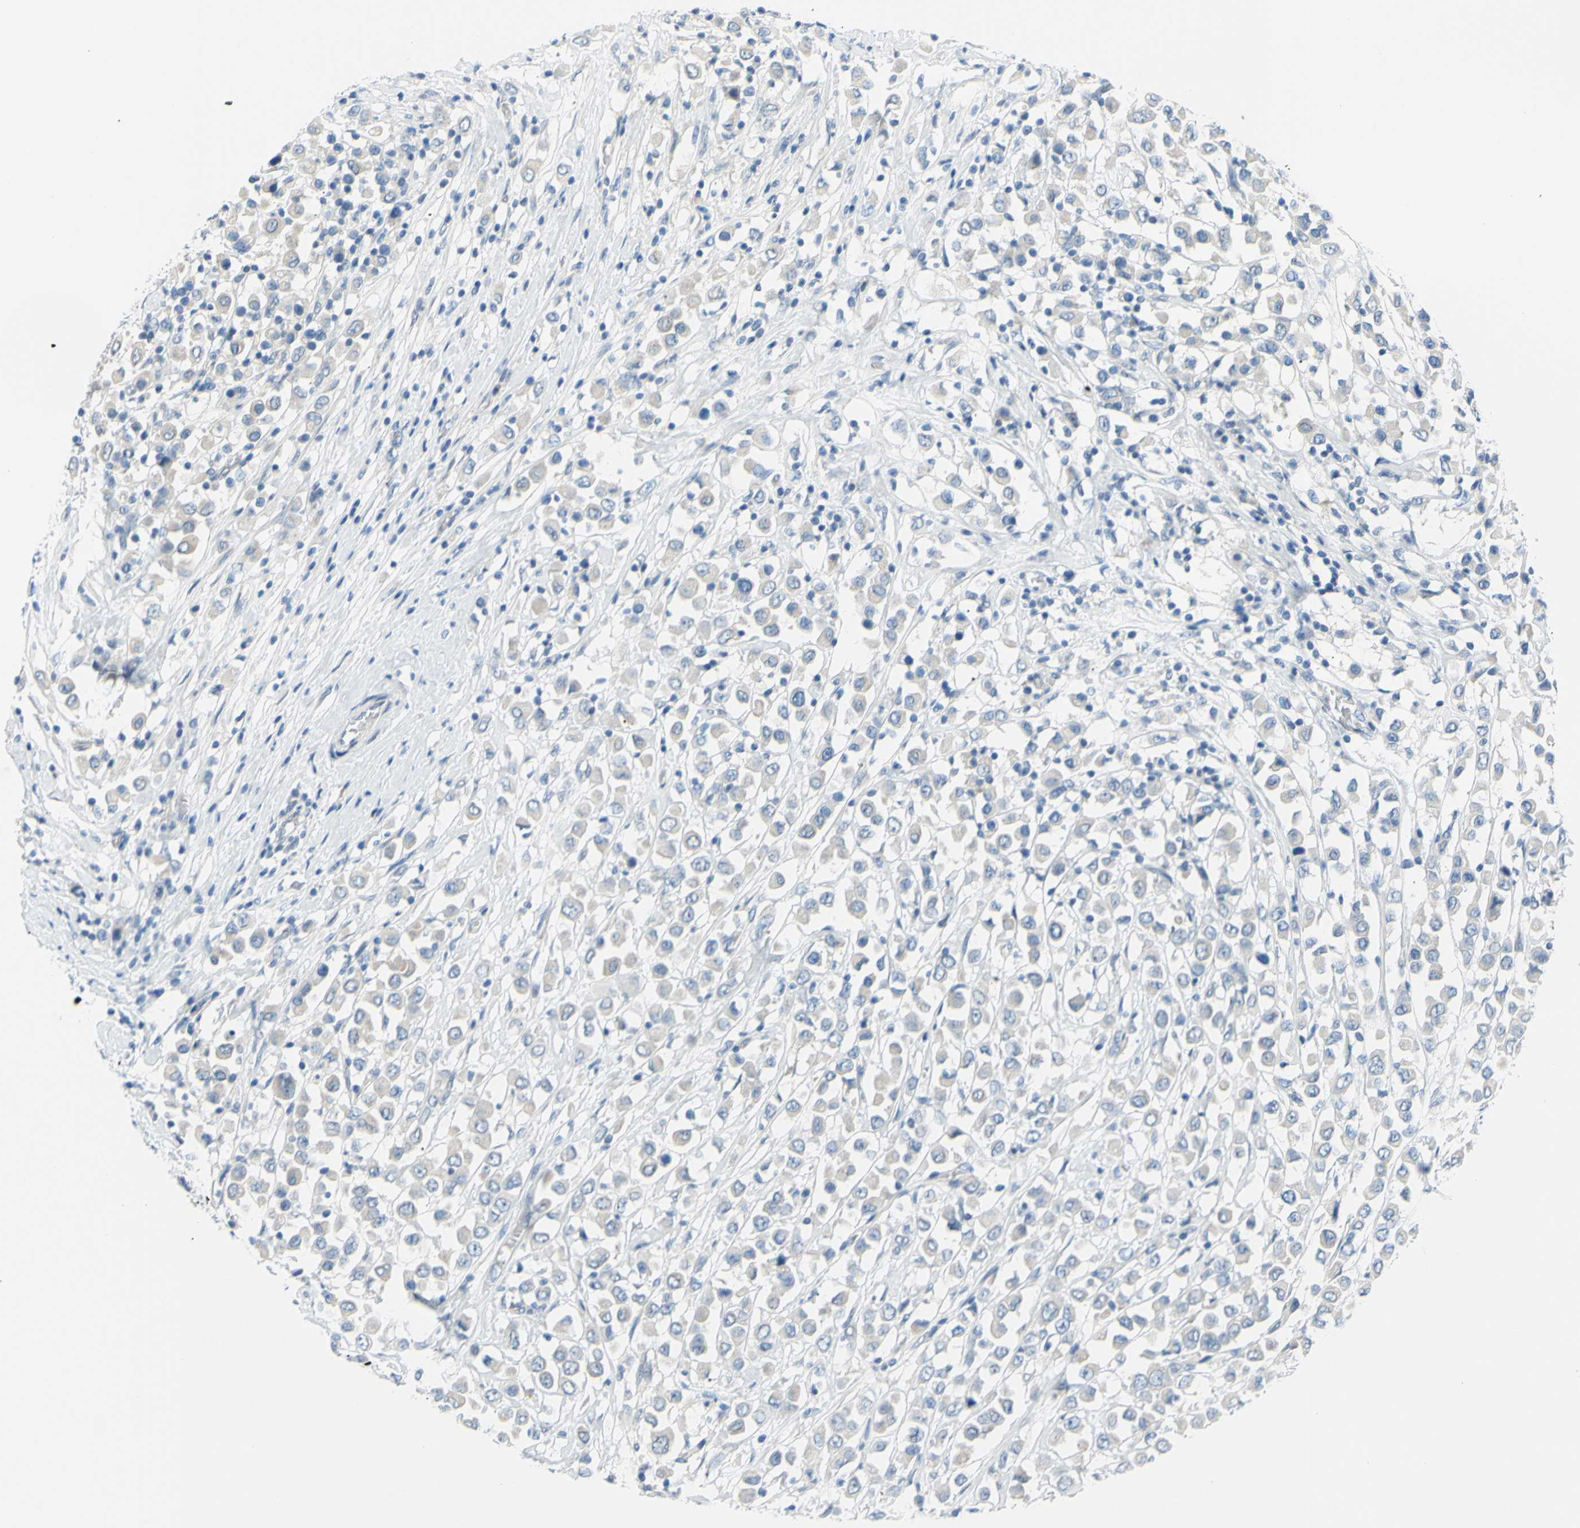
{"staining": {"intensity": "negative", "quantity": "none", "location": "none"}, "tissue": "breast cancer", "cell_type": "Tumor cells", "image_type": "cancer", "snomed": [{"axis": "morphology", "description": "Duct carcinoma"}, {"axis": "topography", "description": "Breast"}], "caption": "A micrograph of human breast invasive ductal carcinoma is negative for staining in tumor cells. Nuclei are stained in blue.", "gene": "DCT", "patient": {"sex": "female", "age": 61}}